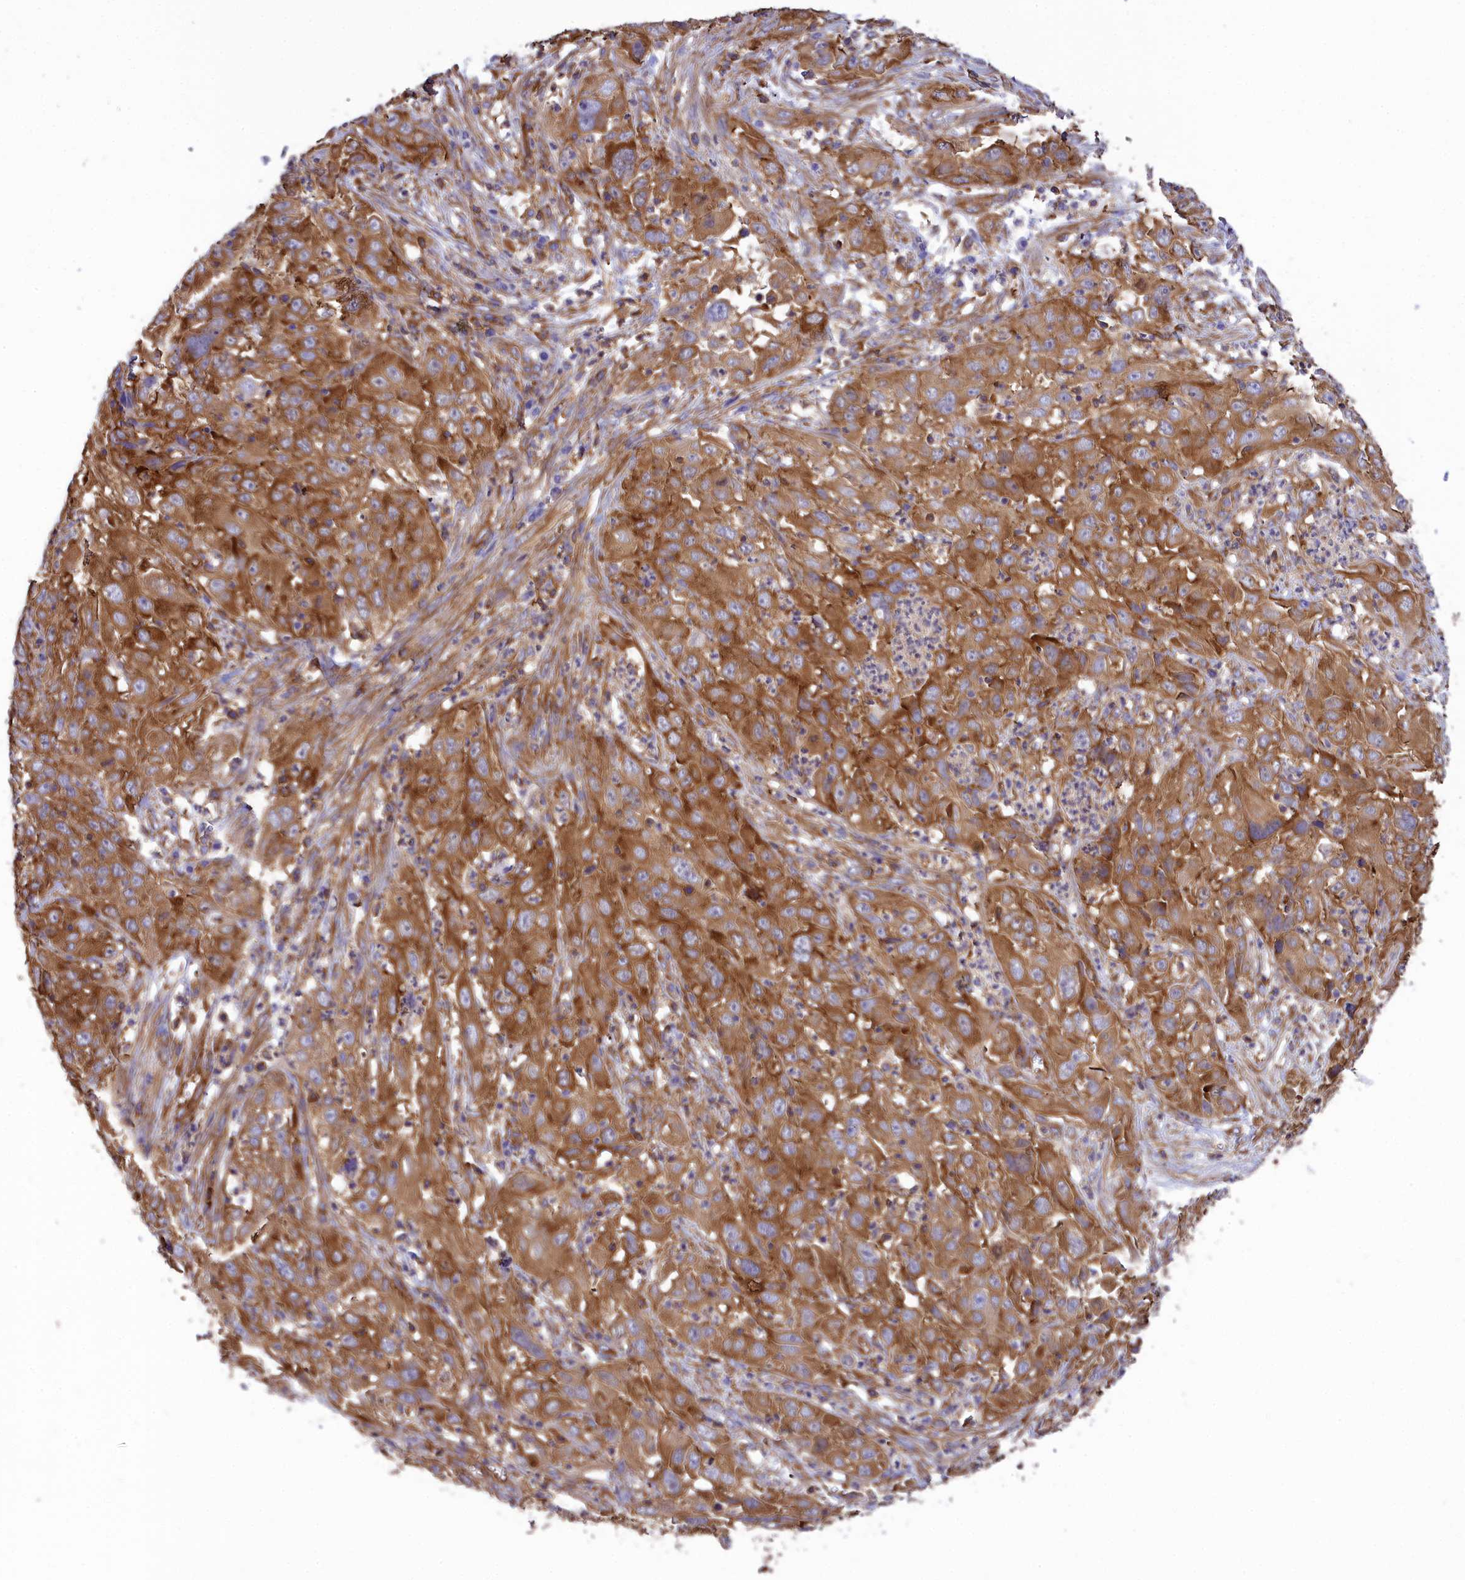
{"staining": {"intensity": "strong", "quantity": ">75%", "location": "cytoplasmic/membranous"}, "tissue": "cervical cancer", "cell_type": "Tumor cells", "image_type": "cancer", "snomed": [{"axis": "morphology", "description": "Squamous cell carcinoma, NOS"}, {"axis": "topography", "description": "Cervix"}], "caption": "This image exhibits immunohistochemistry (IHC) staining of human cervical squamous cell carcinoma, with high strong cytoplasmic/membranous staining in approximately >75% of tumor cells.", "gene": "SEPTIN9", "patient": {"sex": "female", "age": 32}}